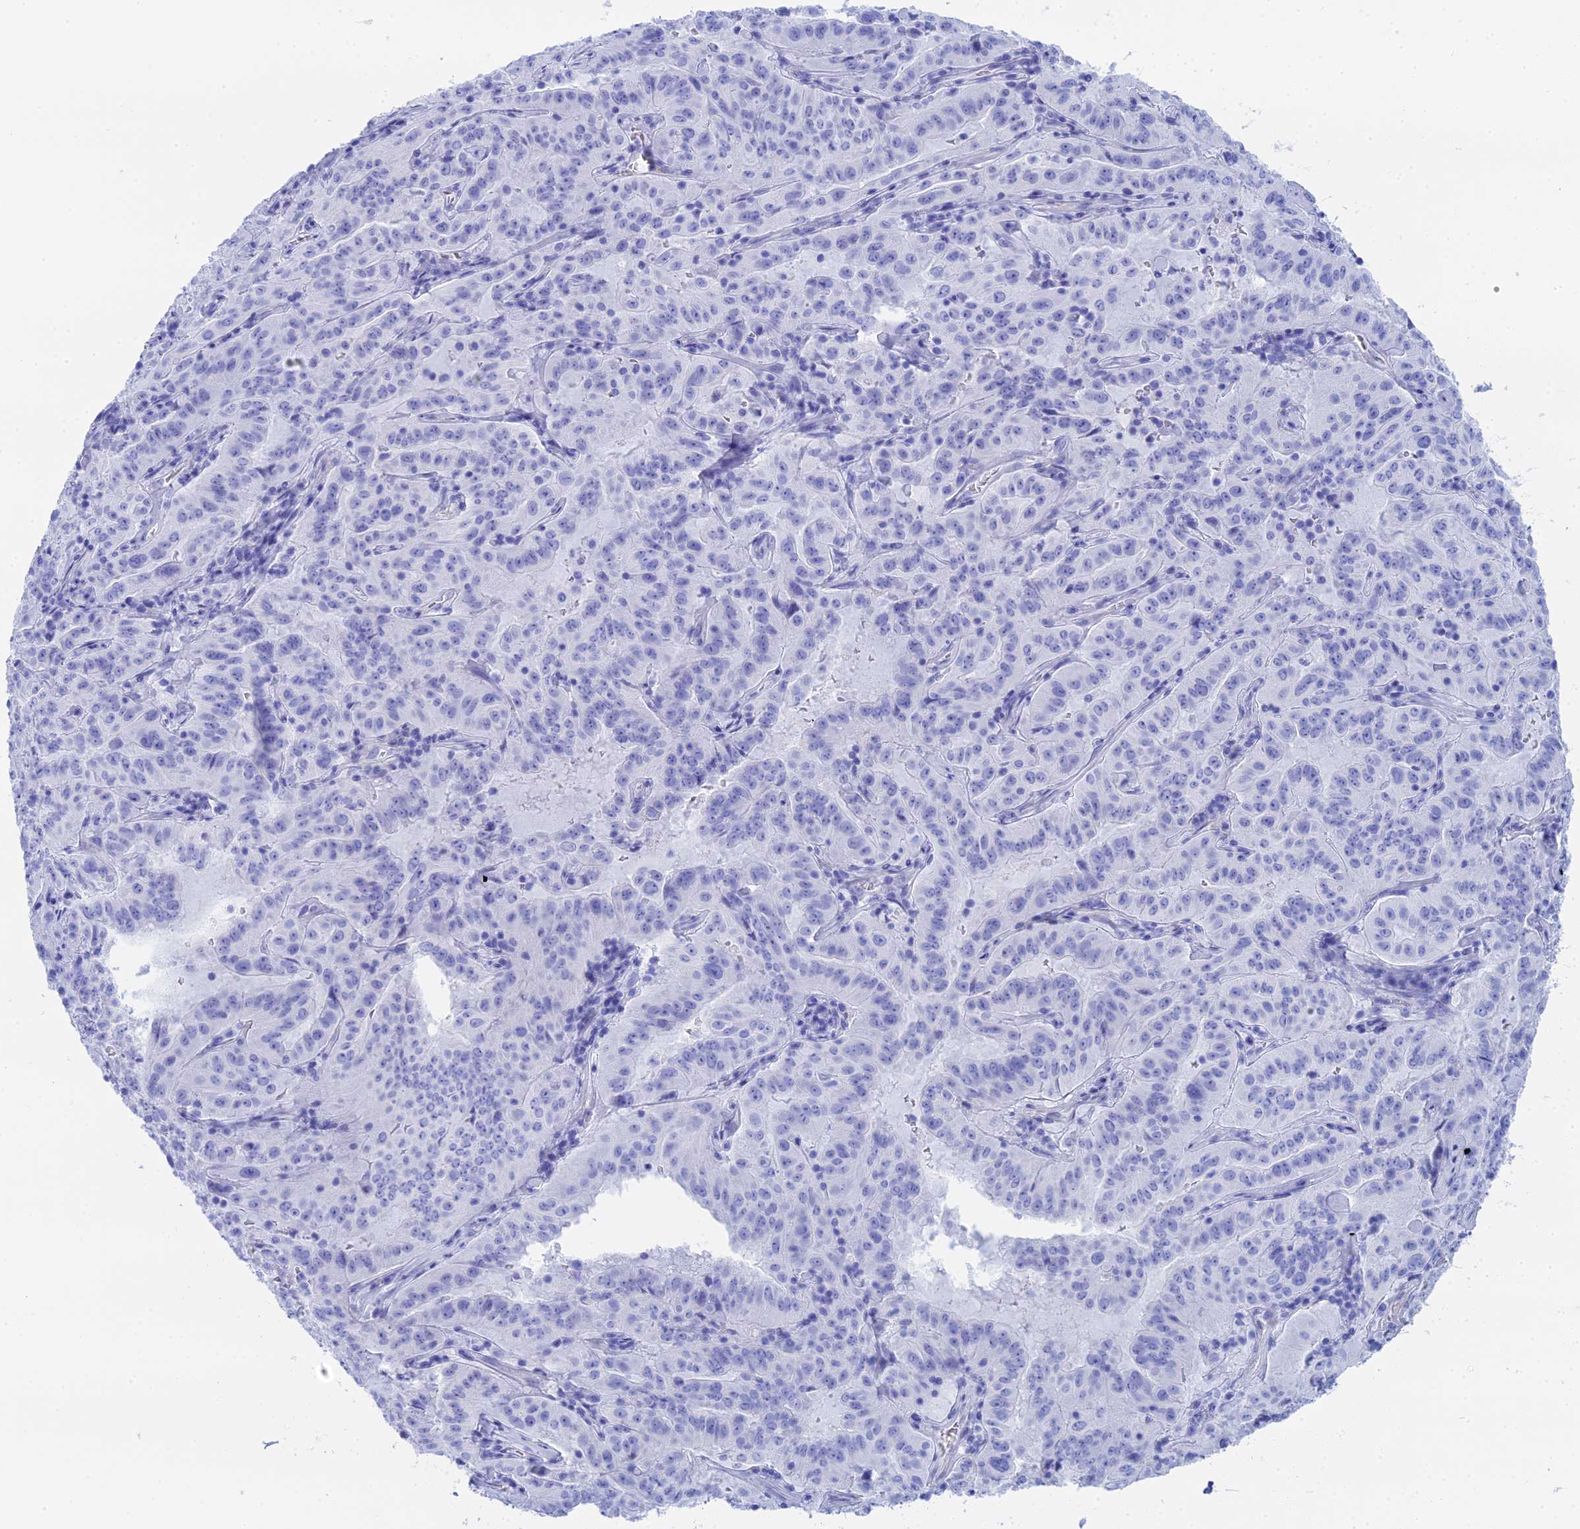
{"staining": {"intensity": "negative", "quantity": "none", "location": "none"}, "tissue": "pancreatic cancer", "cell_type": "Tumor cells", "image_type": "cancer", "snomed": [{"axis": "morphology", "description": "Adenocarcinoma, NOS"}, {"axis": "topography", "description": "Pancreas"}], "caption": "DAB immunohistochemical staining of human pancreatic adenocarcinoma reveals no significant positivity in tumor cells. The staining was performed using DAB (3,3'-diaminobenzidine) to visualize the protein expression in brown, while the nuclei were stained in blue with hematoxylin (Magnification: 20x).", "gene": "TEX101", "patient": {"sex": "male", "age": 63}}